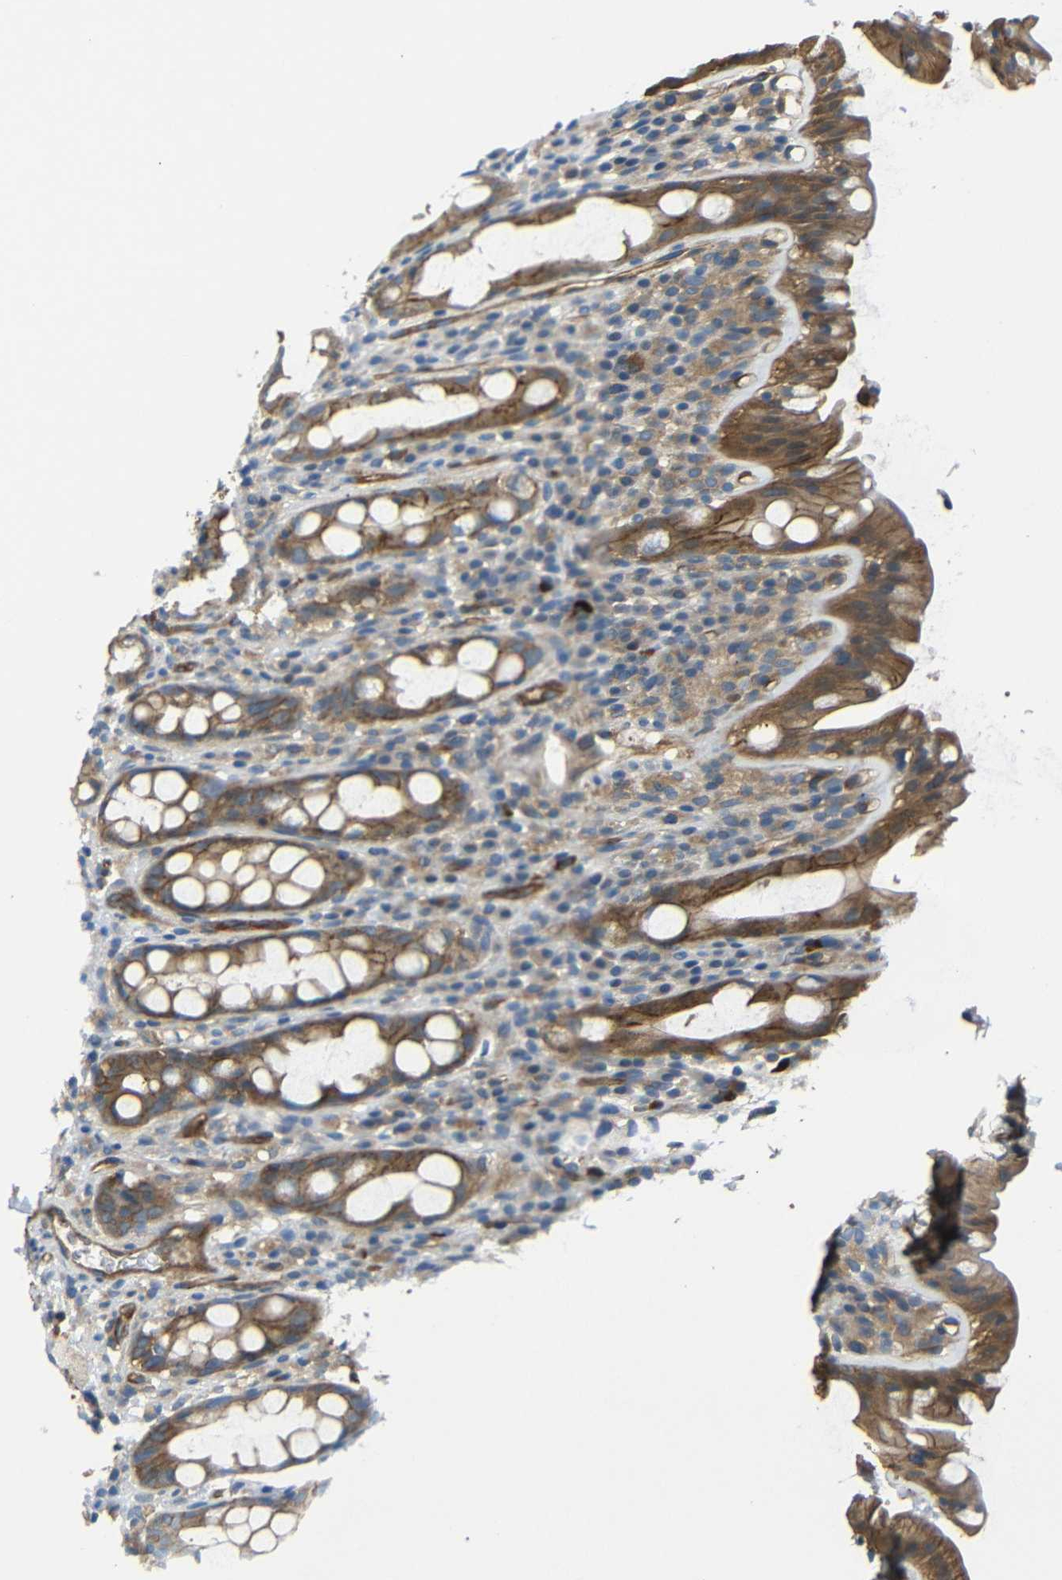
{"staining": {"intensity": "moderate", "quantity": ">75%", "location": "cytoplasmic/membranous"}, "tissue": "rectum", "cell_type": "Glandular cells", "image_type": "normal", "snomed": [{"axis": "morphology", "description": "Normal tissue, NOS"}, {"axis": "topography", "description": "Rectum"}], "caption": "Brown immunohistochemical staining in benign rectum shows moderate cytoplasmic/membranous expression in approximately >75% of glandular cells.", "gene": "MYO1B", "patient": {"sex": "male", "age": 44}}